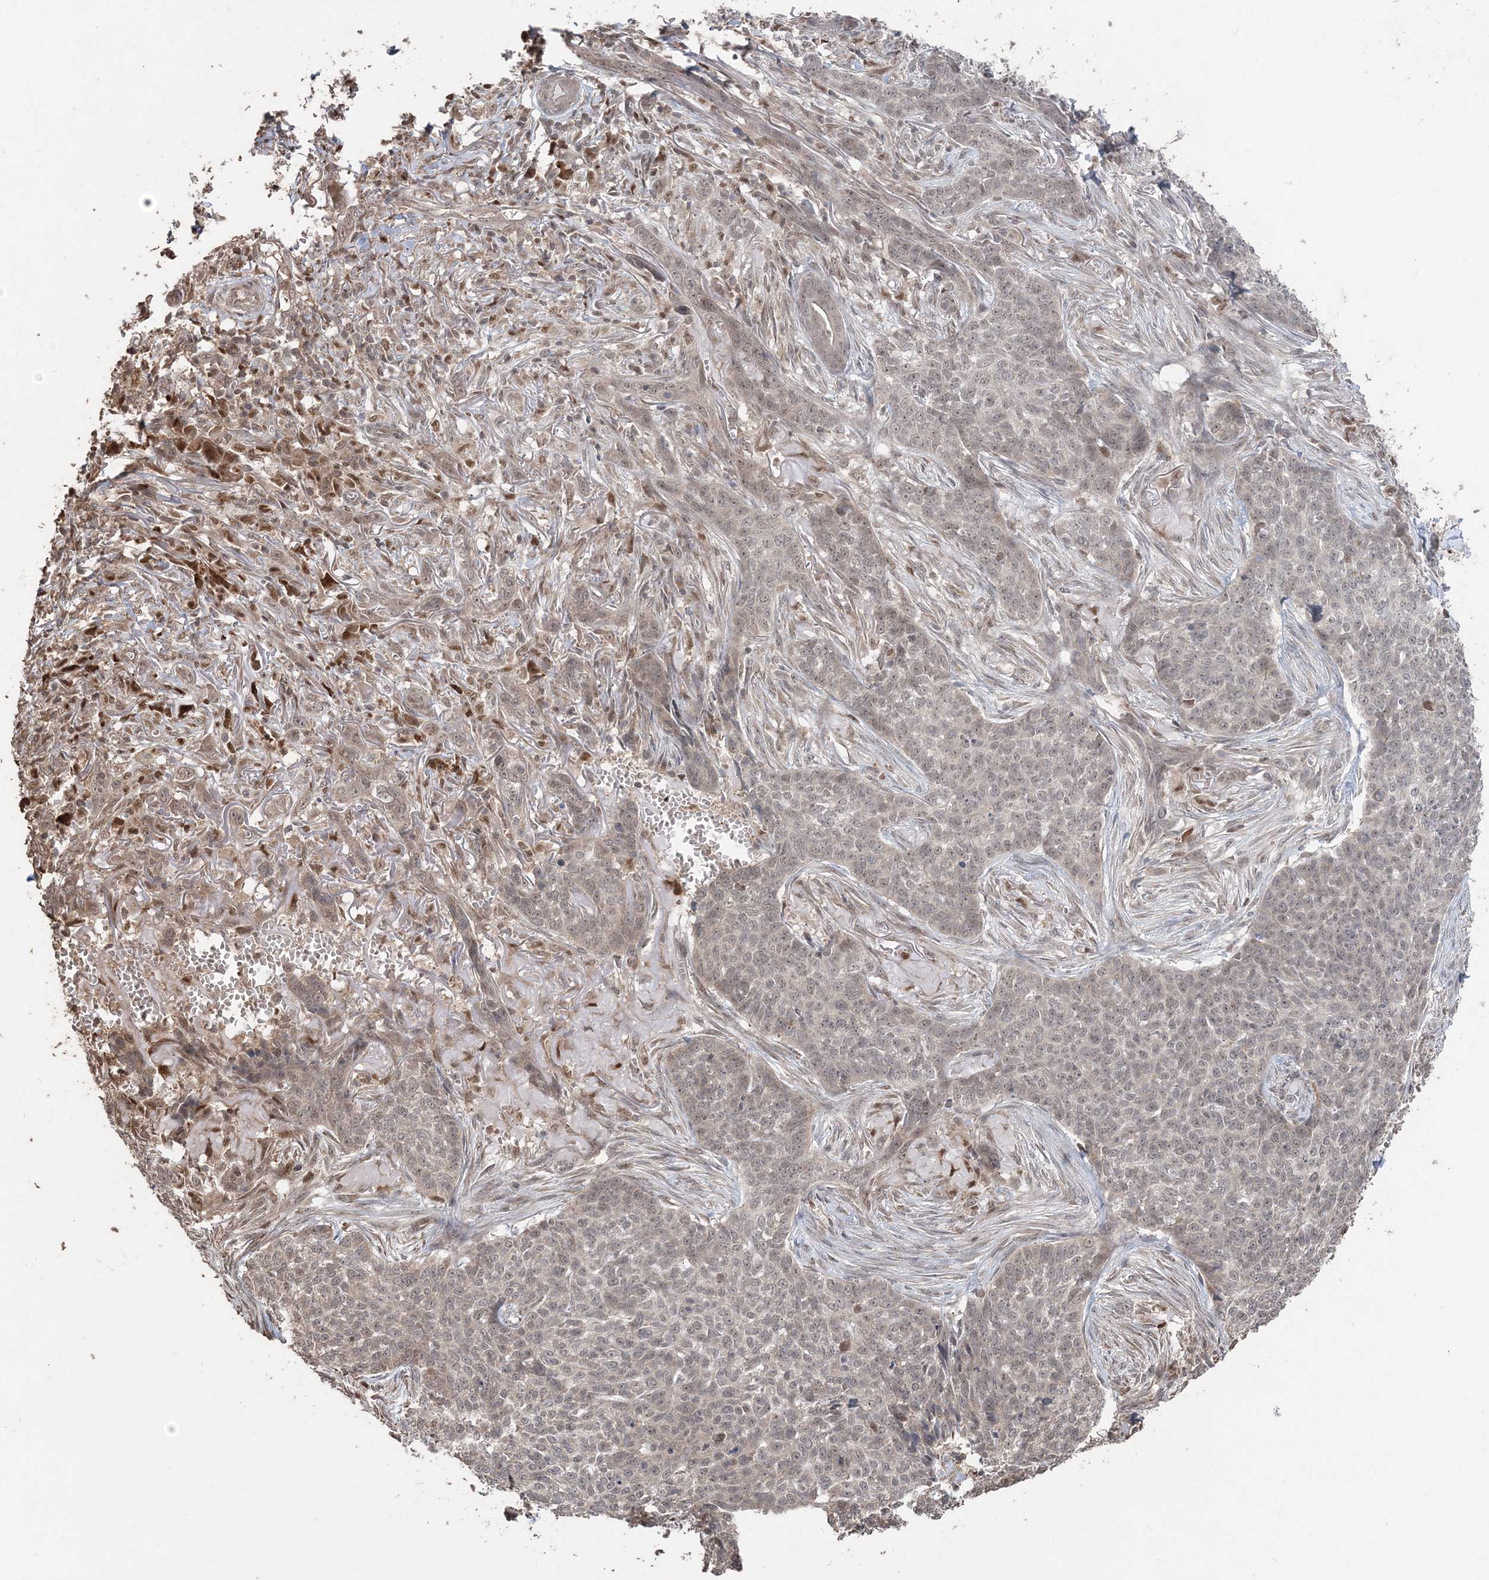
{"staining": {"intensity": "weak", "quantity": "<25%", "location": "nuclear"}, "tissue": "skin cancer", "cell_type": "Tumor cells", "image_type": "cancer", "snomed": [{"axis": "morphology", "description": "Basal cell carcinoma"}, {"axis": "topography", "description": "Skin"}], "caption": "High power microscopy photomicrograph of an immunohistochemistry (IHC) photomicrograph of basal cell carcinoma (skin), revealing no significant expression in tumor cells.", "gene": "SLU7", "patient": {"sex": "male", "age": 85}}